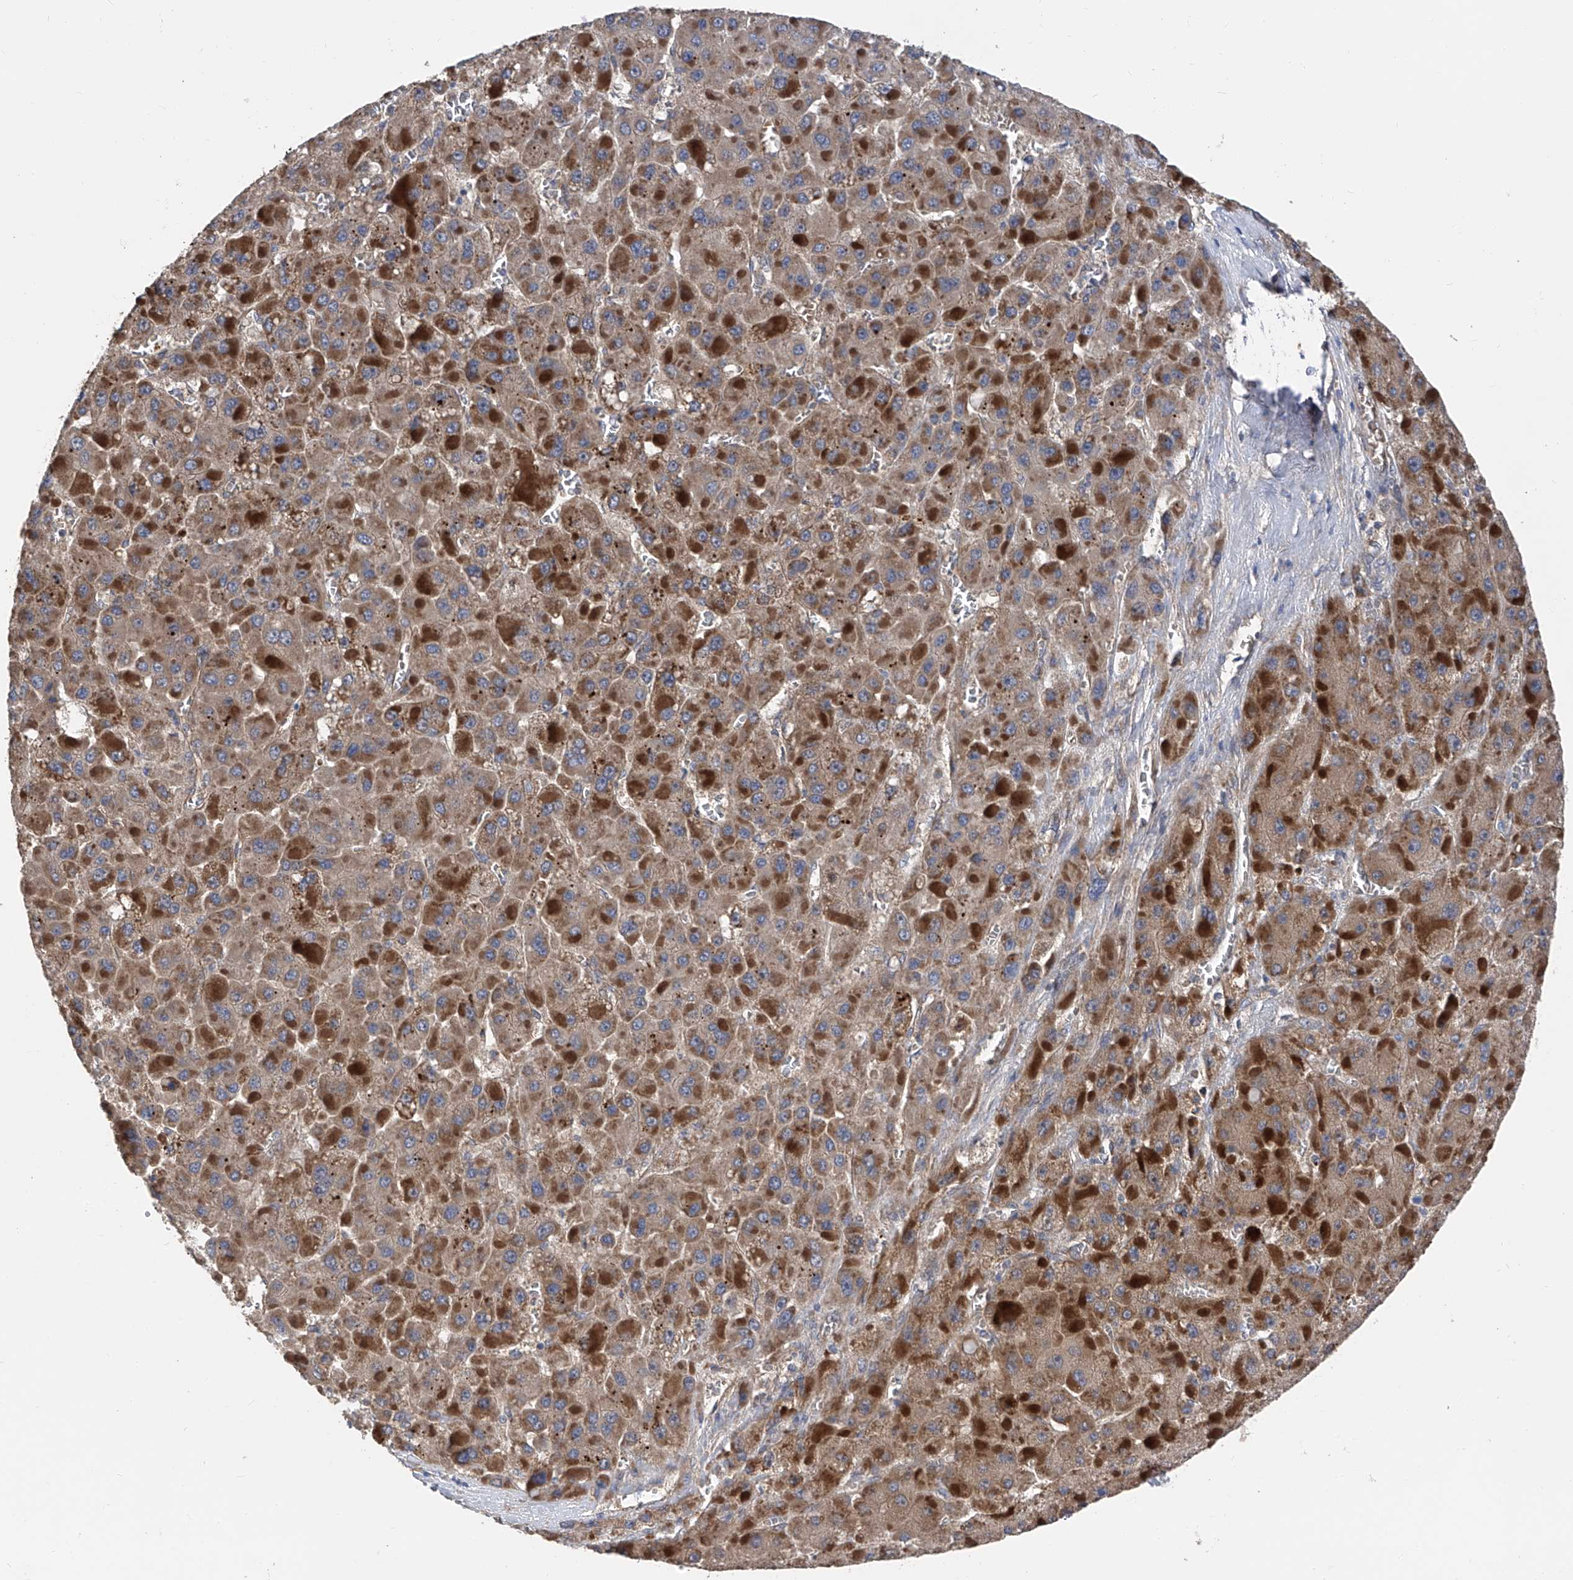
{"staining": {"intensity": "moderate", "quantity": ">75%", "location": "cytoplasmic/membranous"}, "tissue": "liver cancer", "cell_type": "Tumor cells", "image_type": "cancer", "snomed": [{"axis": "morphology", "description": "Carcinoma, Hepatocellular, NOS"}, {"axis": "topography", "description": "Liver"}], "caption": "Tumor cells reveal medium levels of moderate cytoplasmic/membranous positivity in about >75% of cells in human hepatocellular carcinoma (liver).", "gene": "PTK2", "patient": {"sex": "female", "age": 73}}